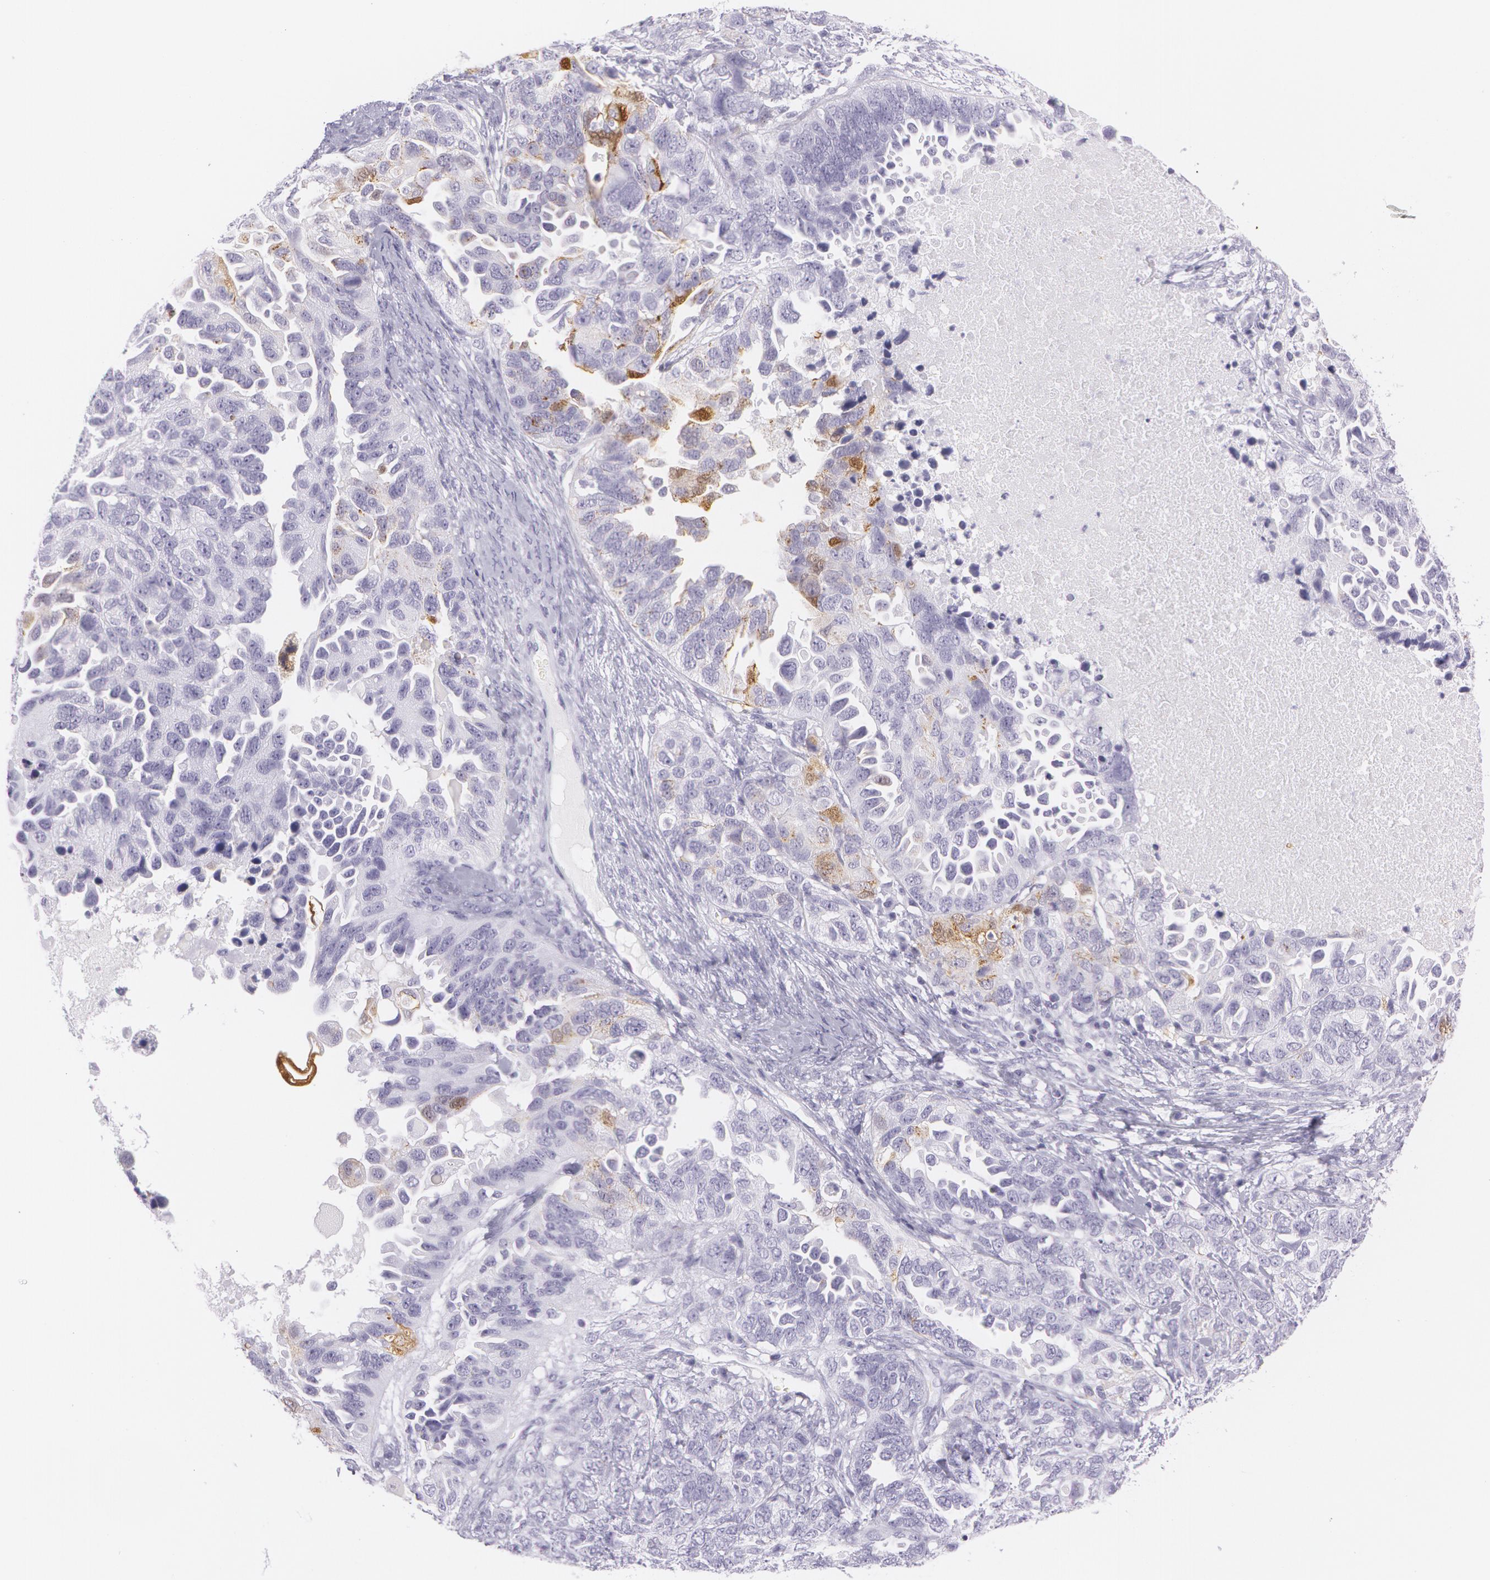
{"staining": {"intensity": "moderate", "quantity": "<25%", "location": "cytoplasmic/membranous"}, "tissue": "ovarian cancer", "cell_type": "Tumor cells", "image_type": "cancer", "snomed": [{"axis": "morphology", "description": "Cystadenocarcinoma, serous, NOS"}, {"axis": "topography", "description": "Ovary"}], "caption": "Immunohistochemical staining of human ovarian serous cystadenocarcinoma displays low levels of moderate cytoplasmic/membranous expression in about <25% of tumor cells.", "gene": "SNCG", "patient": {"sex": "female", "age": 82}}